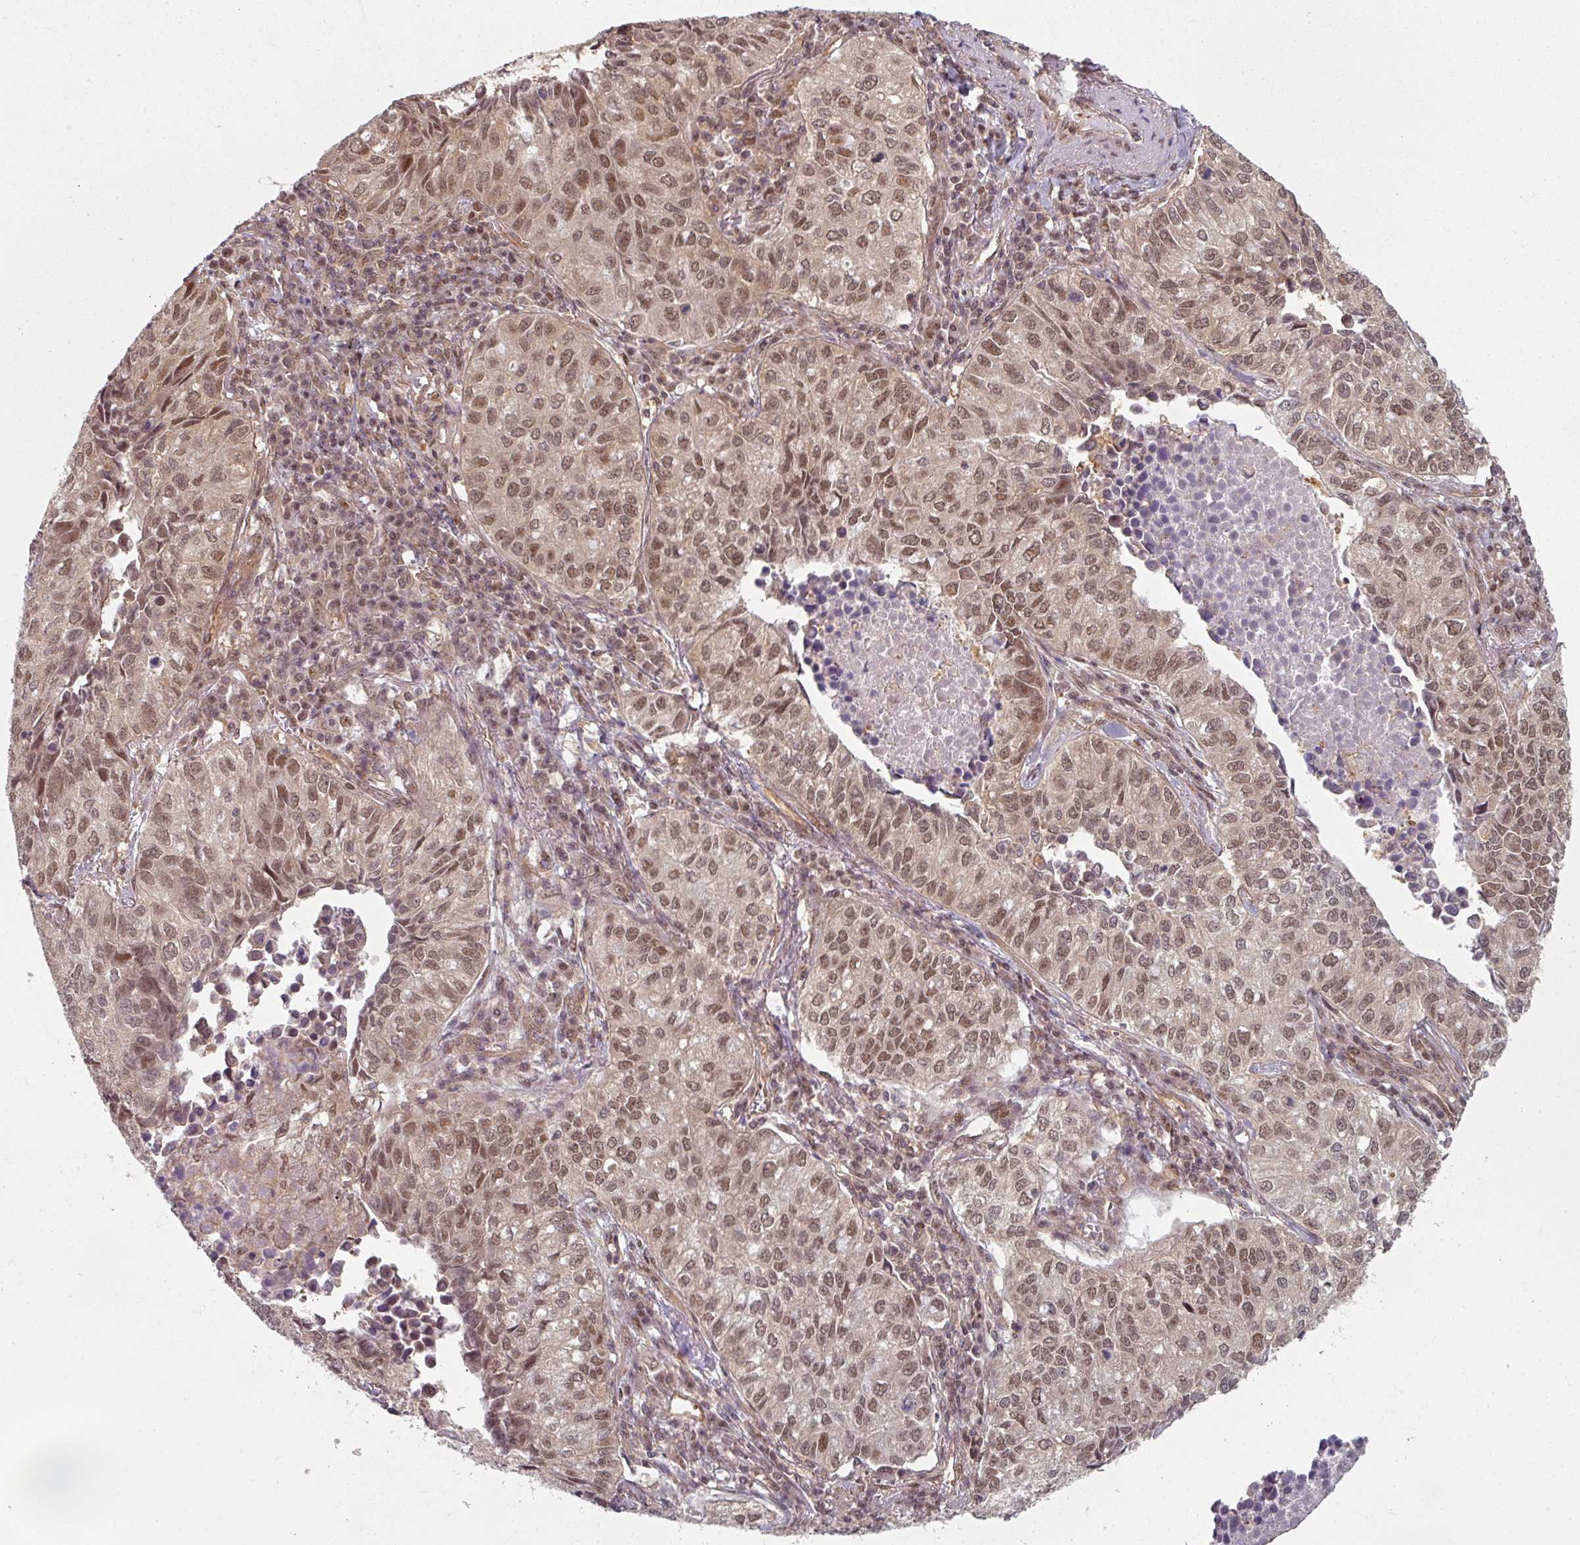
{"staining": {"intensity": "moderate", "quantity": ">75%", "location": "nuclear"}, "tissue": "lung cancer", "cell_type": "Tumor cells", "image_type": "cancer", "snomed": [{"axis": "morphology", "description": "Adenocarcinoma, NOS"}, {"axis": "topography", "description": "Lung"}], "caption": "Protein expression analysis of human lung cancer (adenocarcinoma) reveals moderate nuclear positivity in about >75% of tumor cells.", "gene": "PSME3IP1", "patient": {"sex": "female", "age": 50}}